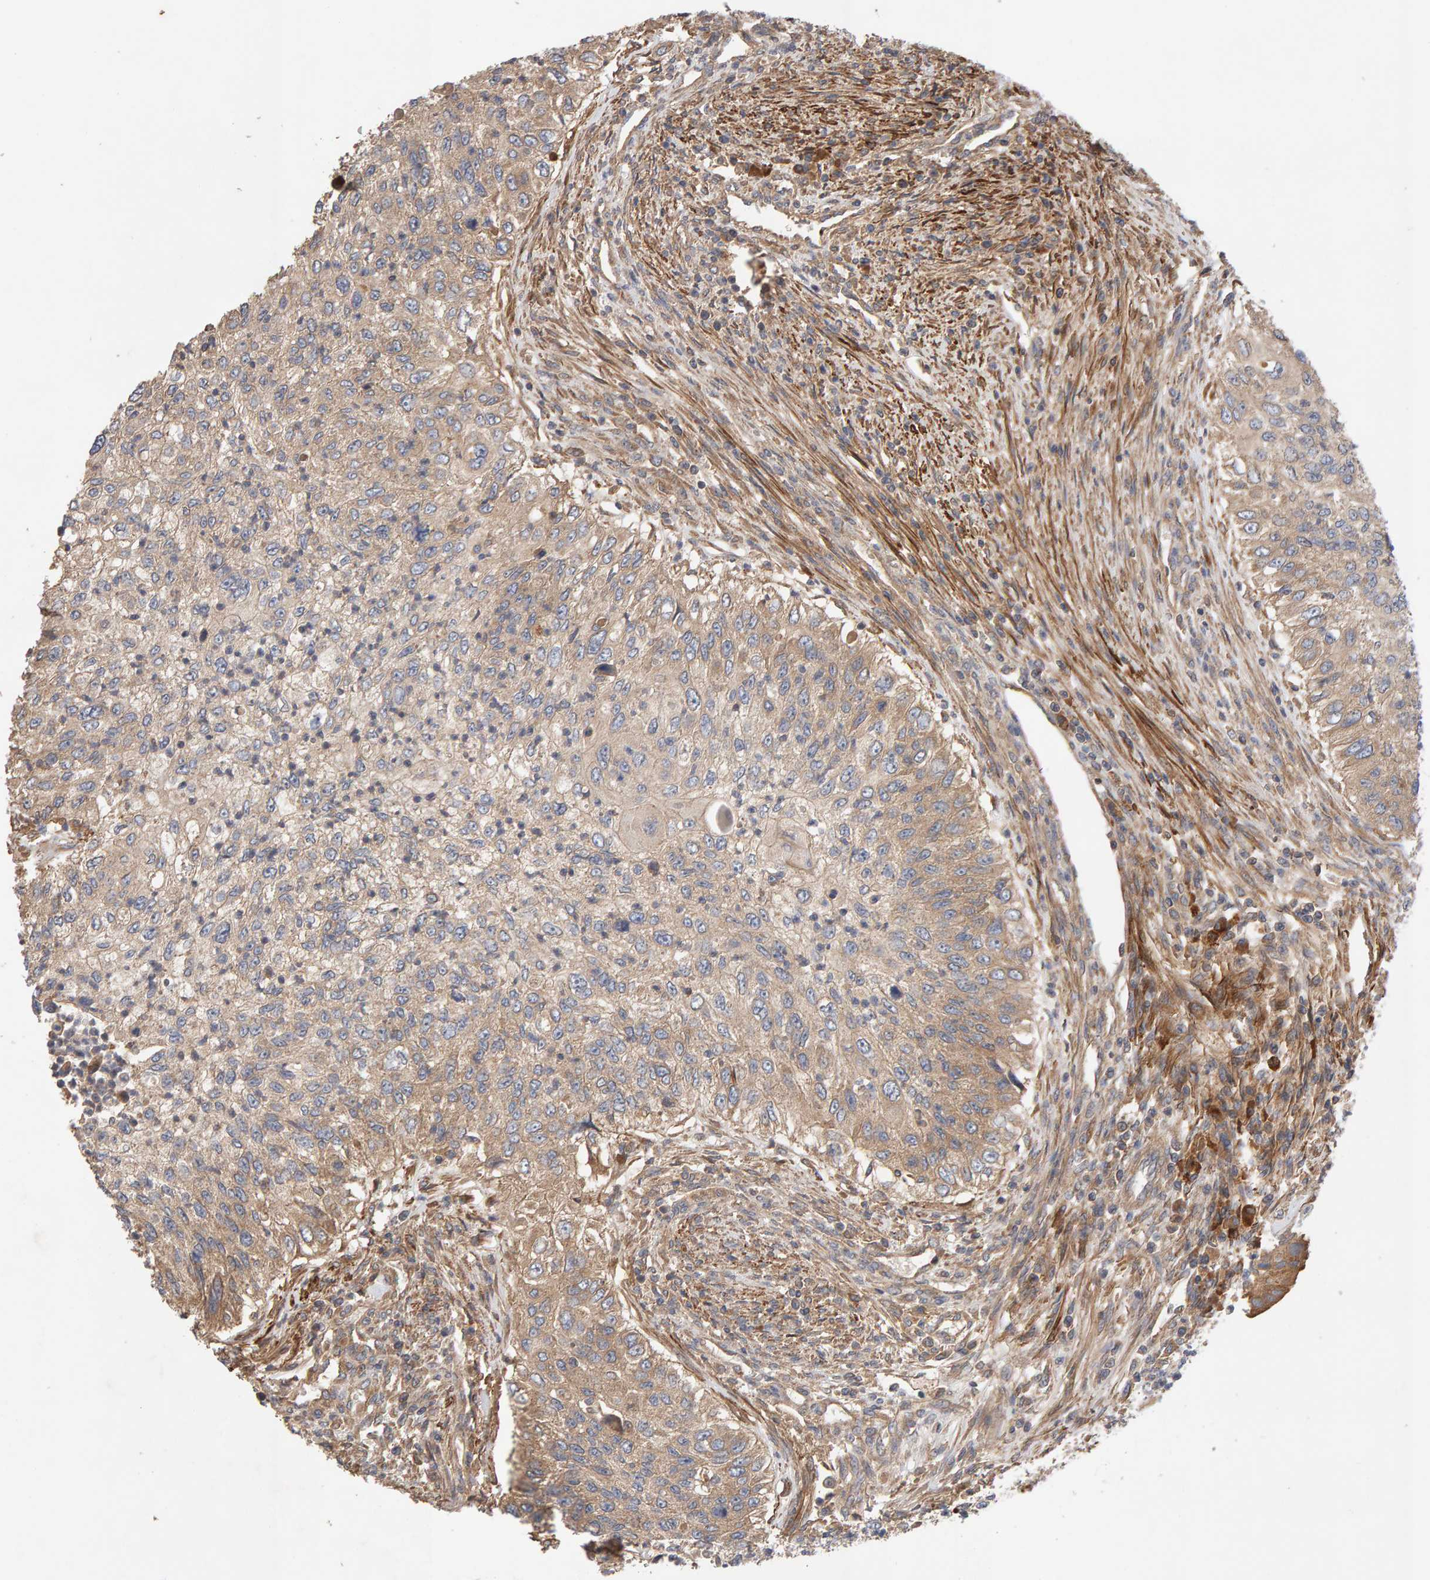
{"staining": {"intensity": "weak", "quantity": "25%-75%", "location": "cytoplasmic/membranous"}, "tissue": "urothelial cancer", "cell_type": "Tumor cells", "image_type": "cancer", "snomed": [{"axis": "morphology", "description": "Urothelial carcinoma, High grade"}, {"axis": "topography", "description": "Urinary bladder"}], "caption": "IHC of human high-grade urothelial carcinoma shows low levels of weak cytoplasmic/membranous positivity in about 25%-75% of tumor cells. The staining was performed using DAB to visualize the protein expression in brown, while the nuclei were stained in blue with hematoxylin (Magnification: 20x).", "gene": "RNF19A", "patient": {"sex": "female", "age": 60}}